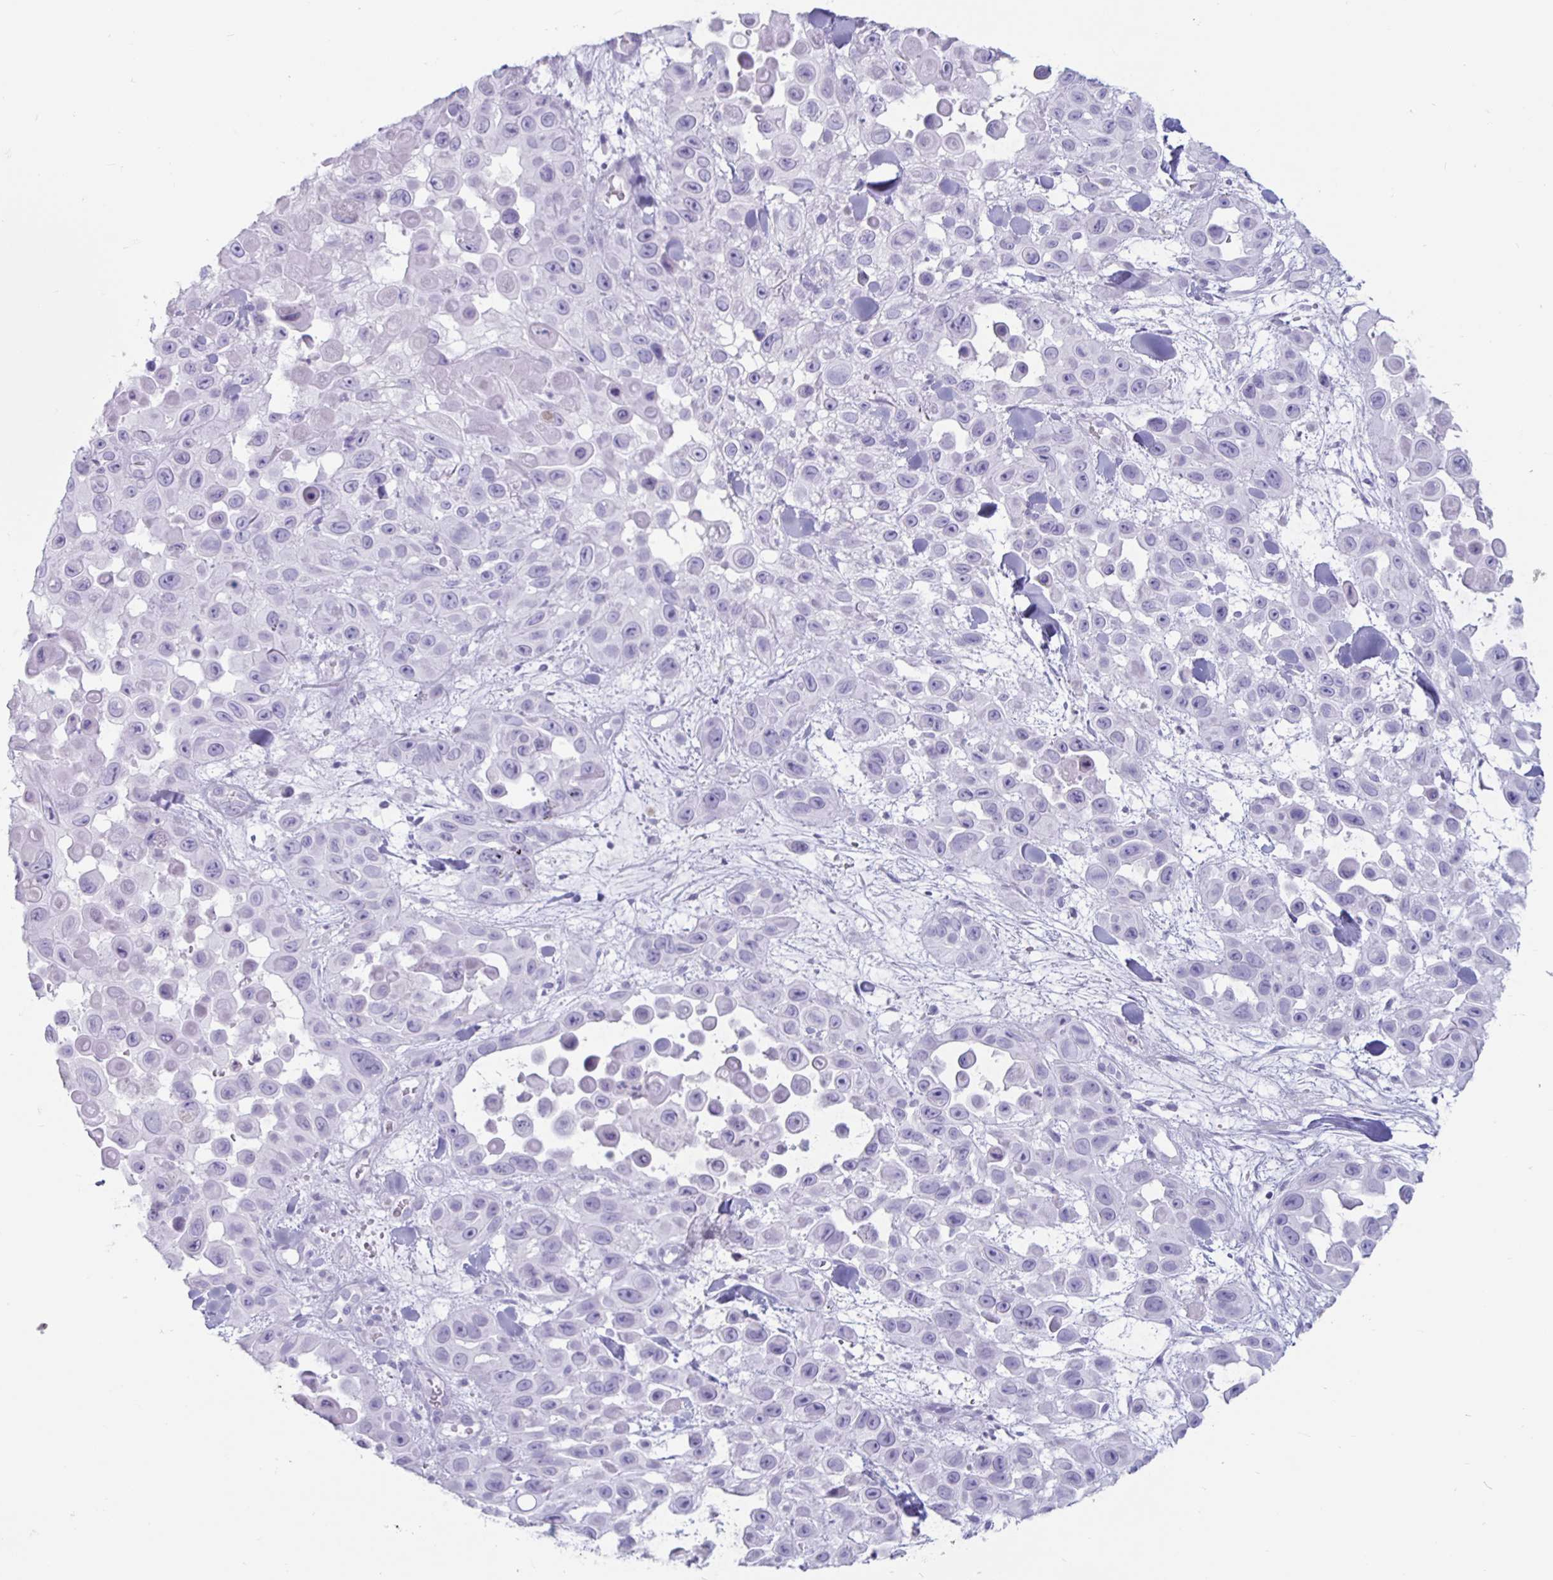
{"staining": {"intensity": "negative", "quantity": "none", "location": "none"}, "tissue": "skin cancer", "cell_type": "Tumor cells", "image_type": "cancer", "snomed": [{"axis": "morphology", "description": "Squamous cell carcinoma, NOS"}, {"axis": "topography", "description": "Skin"}], "caption": "An immunohistochemistry (IHC) image of skin cancer is shown. There is no staining in tumor cells of skin cancer.", "gene": "GZMK", "patient": {"sex": "male", "age": 81}}